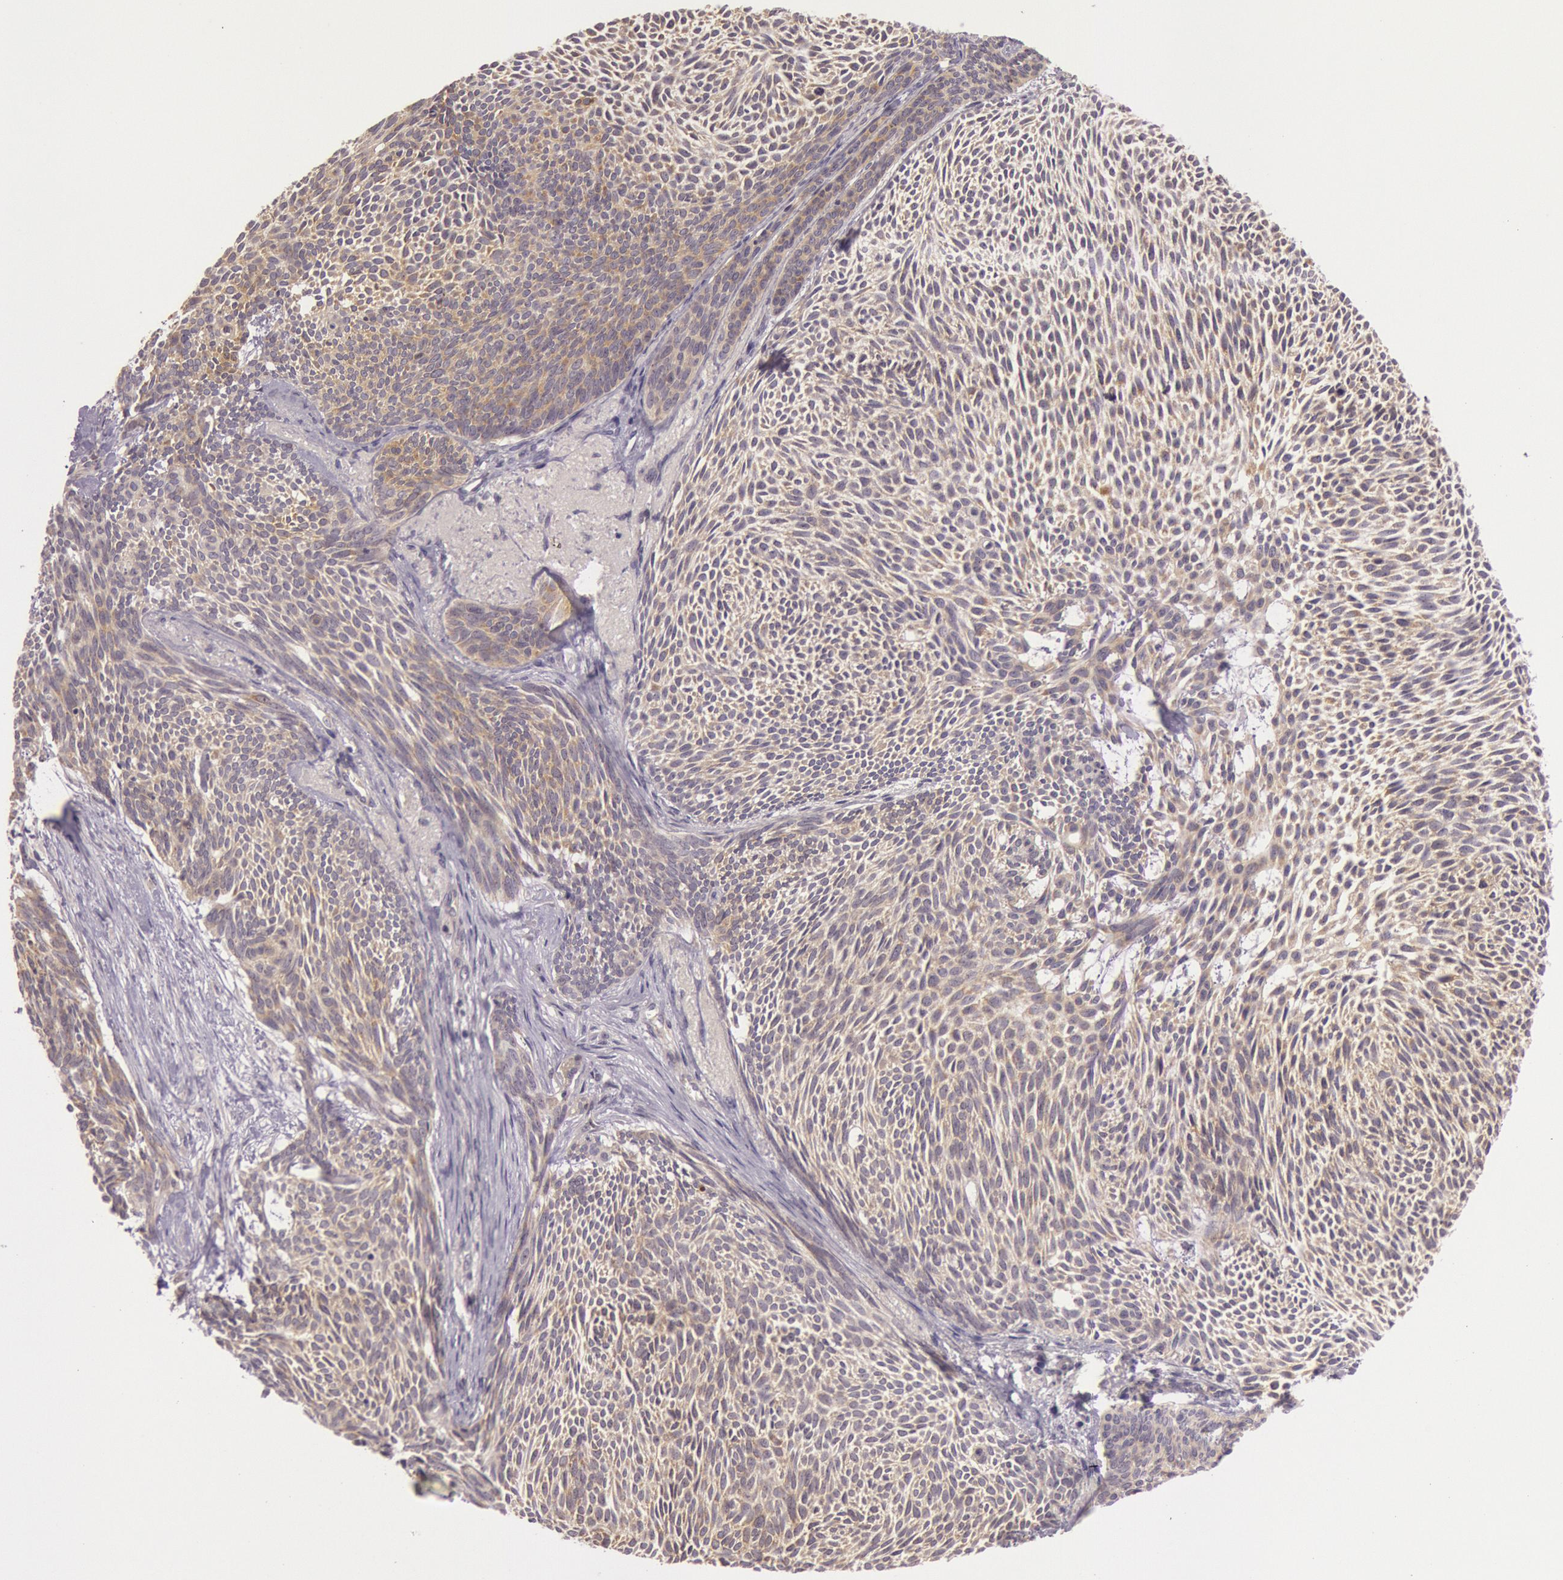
{"staining": {"intensity": "moderate", "quantity": ">75%", "location": "cytoplasmic/membranous"}, "tissue": "skin cancer", "cell_type": "Tumor cells", "image_type": "cancer", "snomed": [{"axis": "morphology", "description": "Basal cell carcinoma"}, {"axis": "topography", "description": "Skin"}], "caption": "Immunohistochemistry micrograph of neoplastic tissue: skin basal cell carcinoma stained using IHC displays medium levels of moderate protein expression localized specifically in the cytoplasmic/membranous of tumor cells, appearing as a cytoplasmic/membranous brown color.", "gene": "CDK16", "patient": {"sex": "male", "age": 84}}